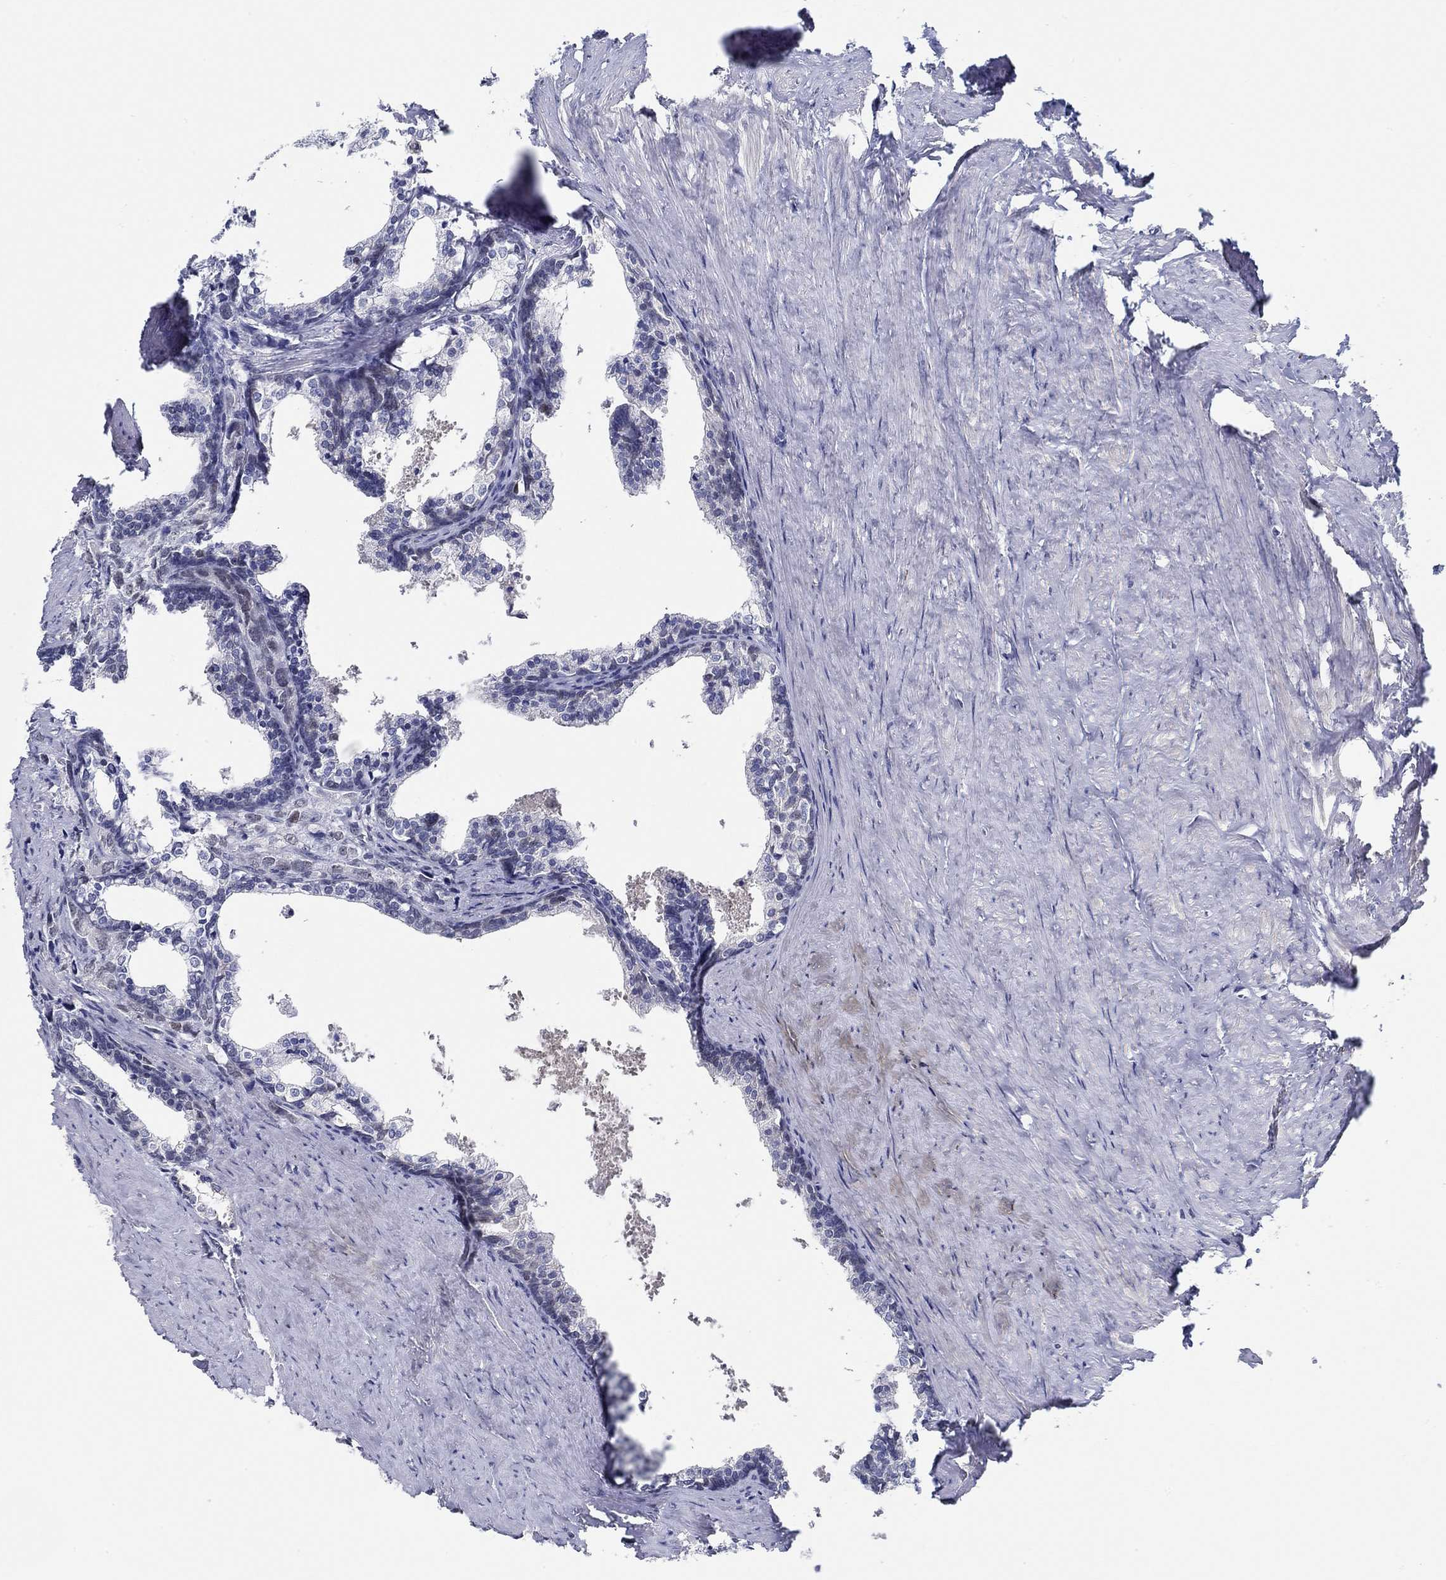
{"staining": {"intensity": "negative", "quantity": "none", "location": "none"}, "tissue": "prostate cancer", "cell_type": "Tumor cells", "image_type": "cancer", "snomed": [{"axis": "morphology", "description": "Adenocarcinoma, NOS"}, {"axis": "topography", "description": "Prostate and seminal vesicle, NOS"}], "caption": "Protein analysis of prostate cancer (adenocarcinoma) displays no significant positivity in tumor cells.", "gene": "SLC34A1", "patient": {"sex": "male", "age": 63}}